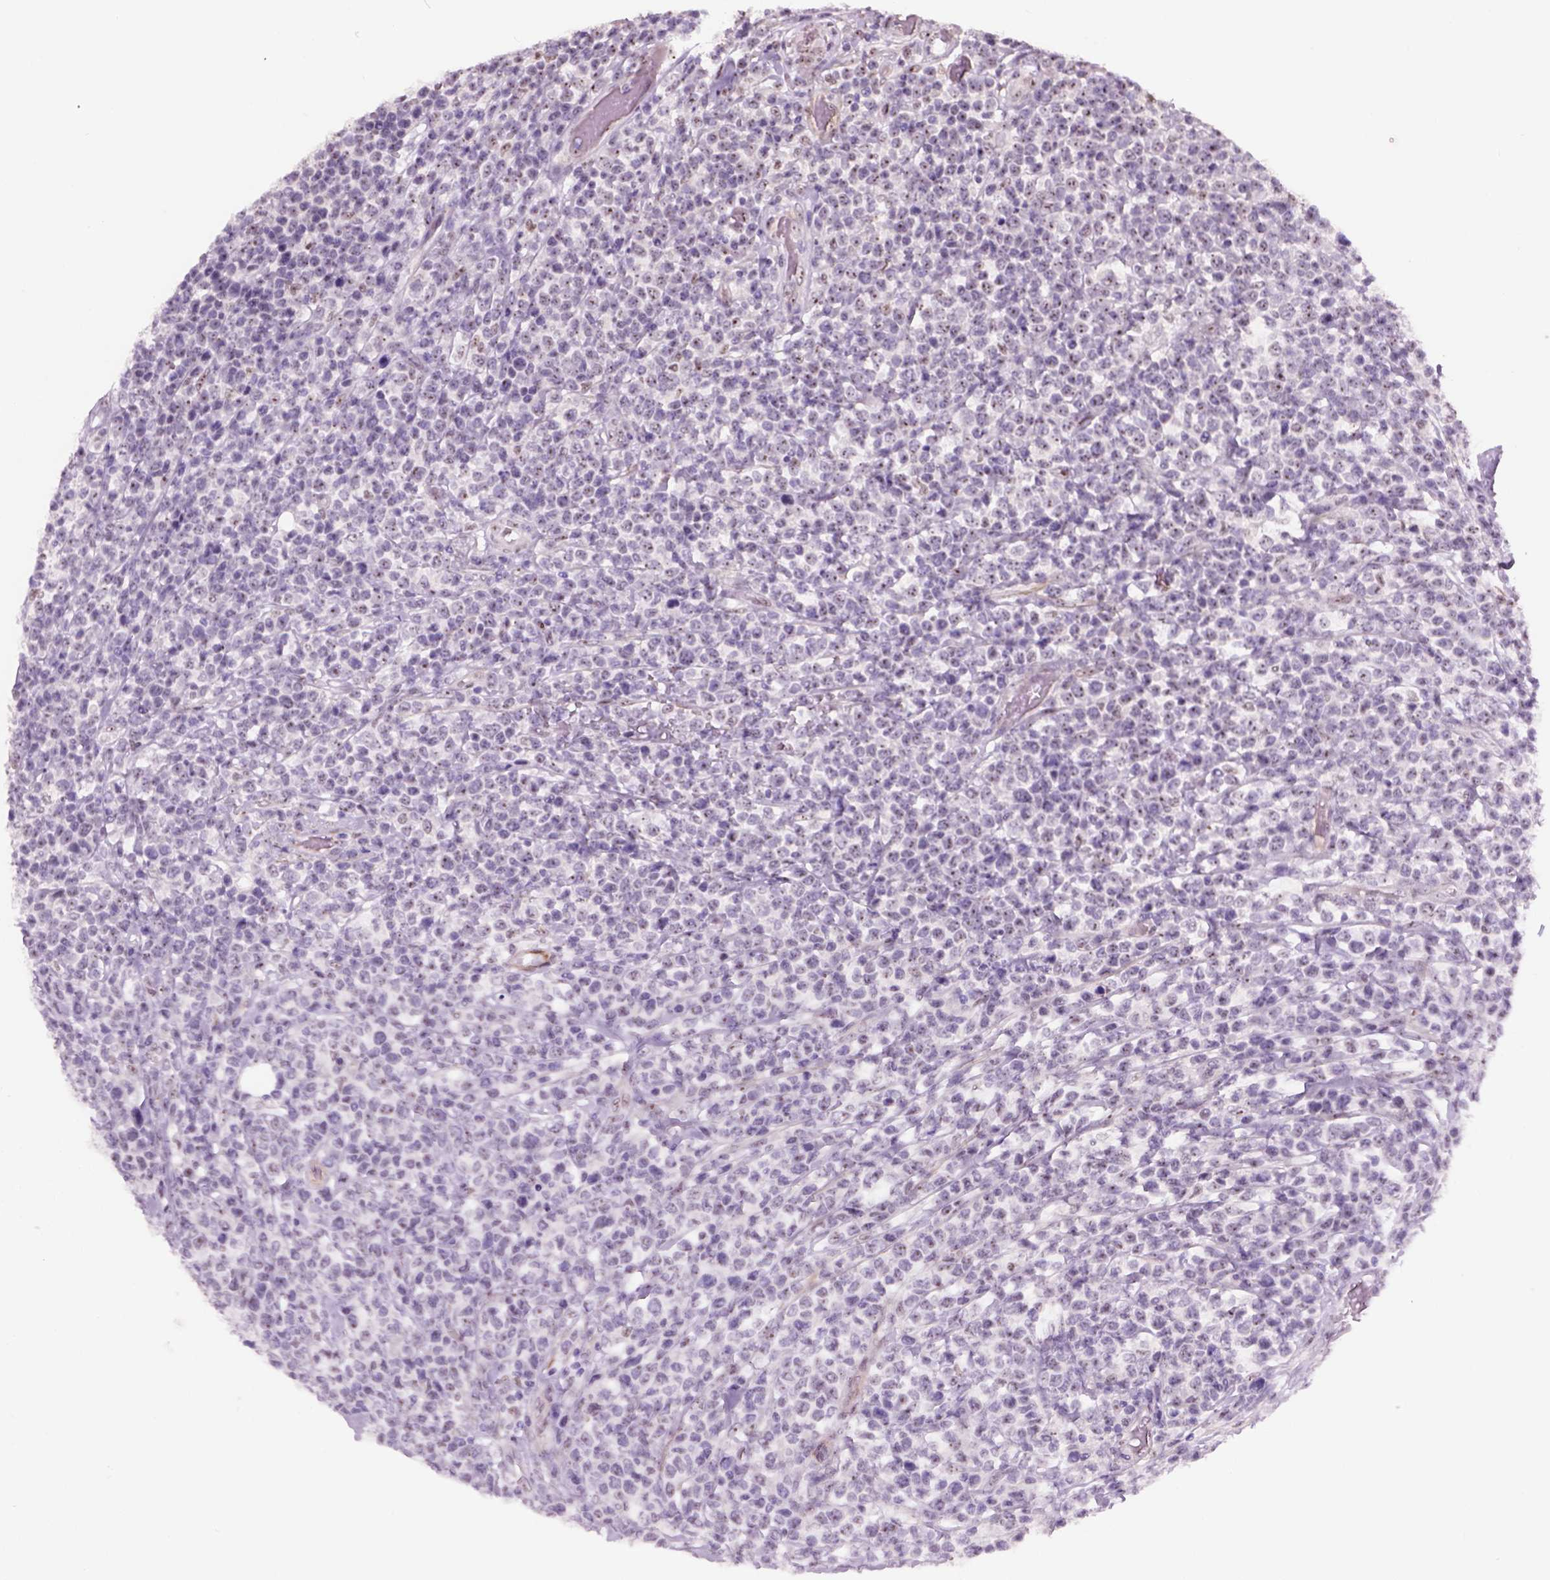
{"staining": {"intensity": "moderate", "quantity": "25%-75%", "location": "nuclear"}, "tissue": "lymphoma", "cell_type": "Tumor cells", "image_type": "cancer", "snomed": [{"axis": "morphology", "description": "Malignant lymphoma, non-Hodgkin's type, High grade"}, {"axis": "topography", "description": "Soft tissue"}], "caption": "Immunohistochemical staining of malignant lymphoma, non-Hodgkin's type (high-grade) shows medium levels of moderate nuclear positivity in approximately 25%-75% of tumor cells. The protein of interest is stained brown, and the nuclei are stained in blue (DAB IHC with brightfield microscopy, high magnification).", "gene": "RRS1", "patient": {"sex": "female", "age": 56}}